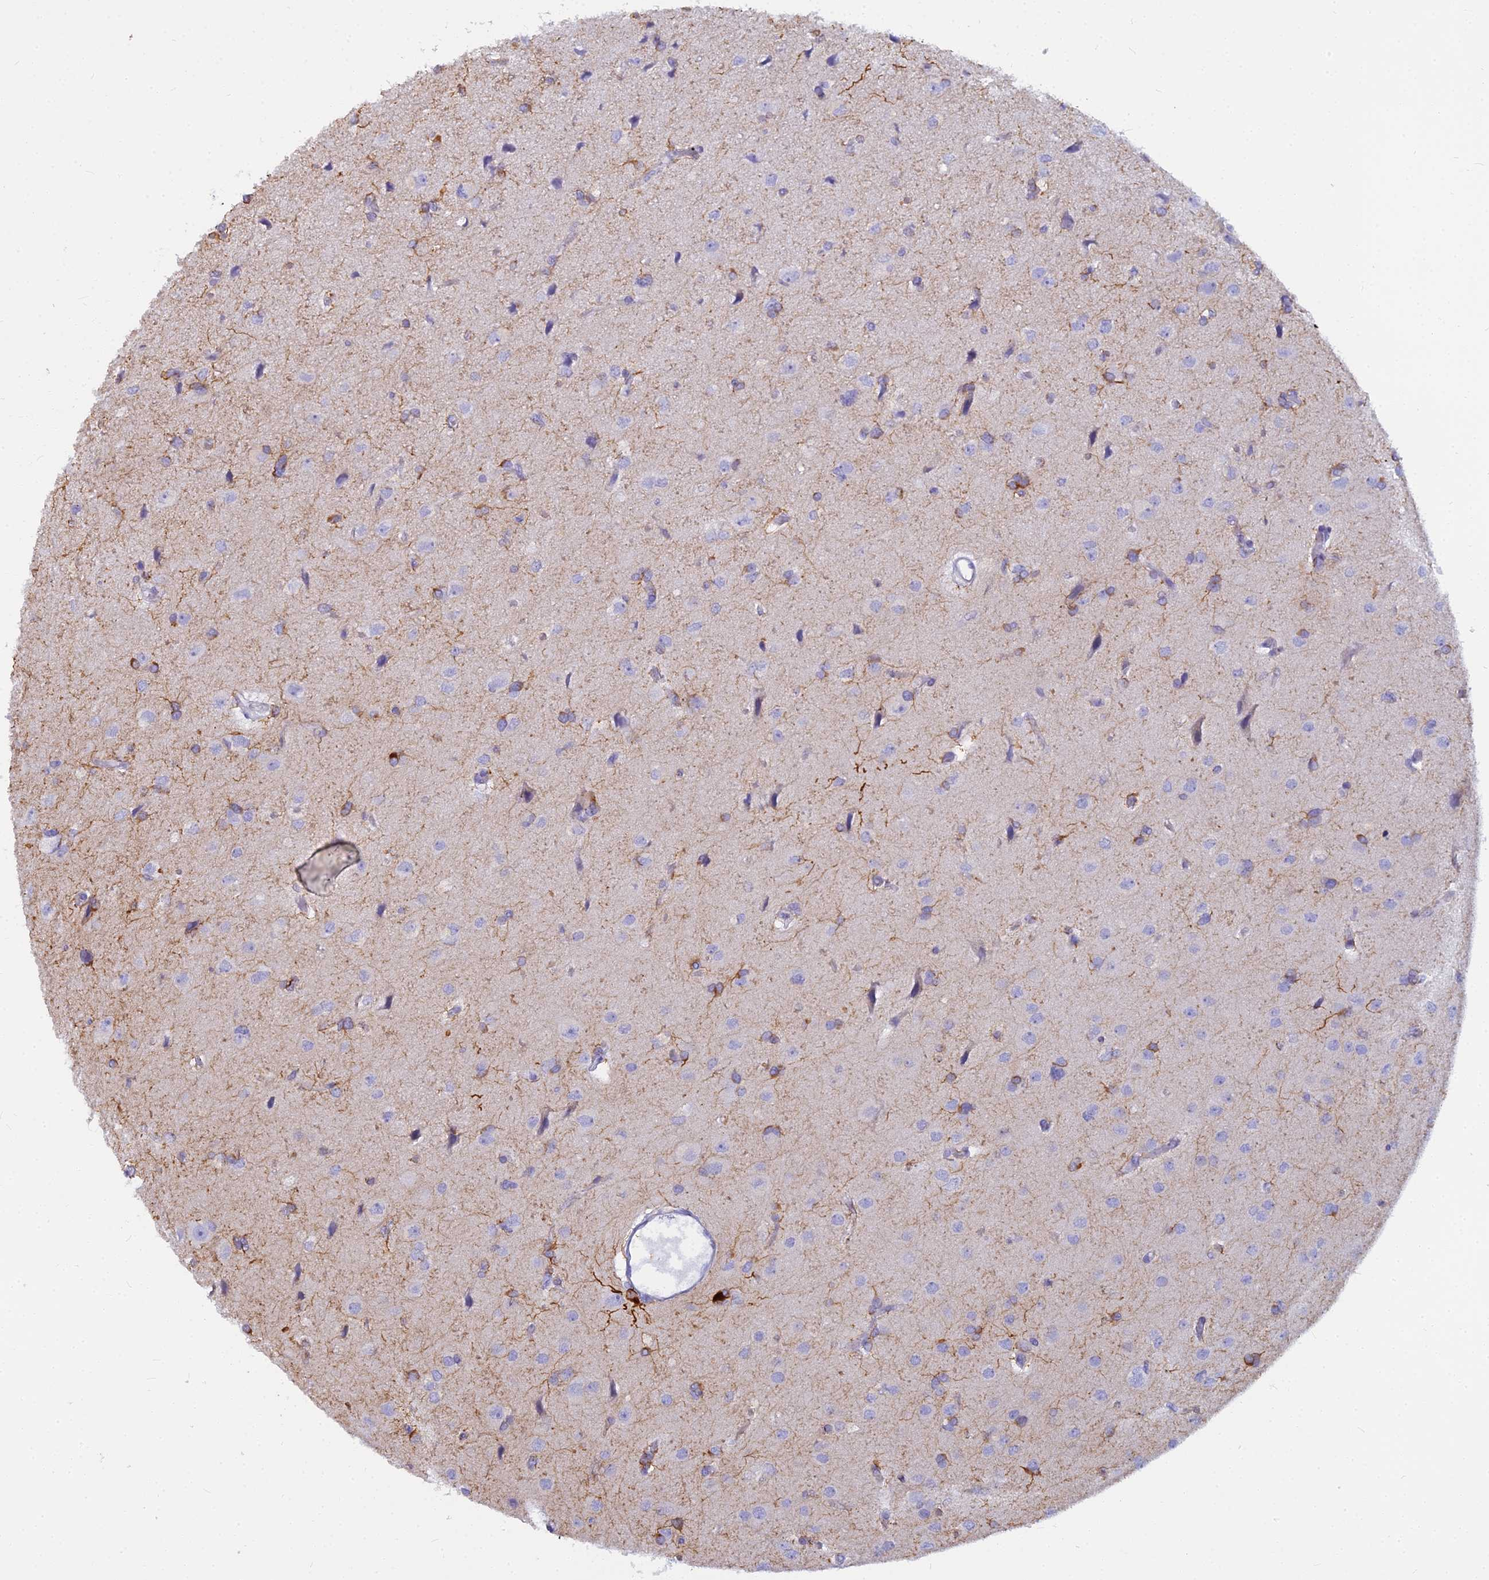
{"staining": {"intensity": "negative", "quantity": "none", "location": "none"}, "tissue": "glioma", "cell_type": "Tumor cells", "image_type": "cancer", "snomed": [{"axis": "morphology", "description": "Glioma, malignant, High grade"}, {"axis": "topography", "description": "Brain"}], "caption": "DAB immunohistochemical staining of human malignant high-grade glioma displays no significant positivity in tumor cells.", "gene": "EVI2A", "patient": {"sex": "male", "age": 77}}